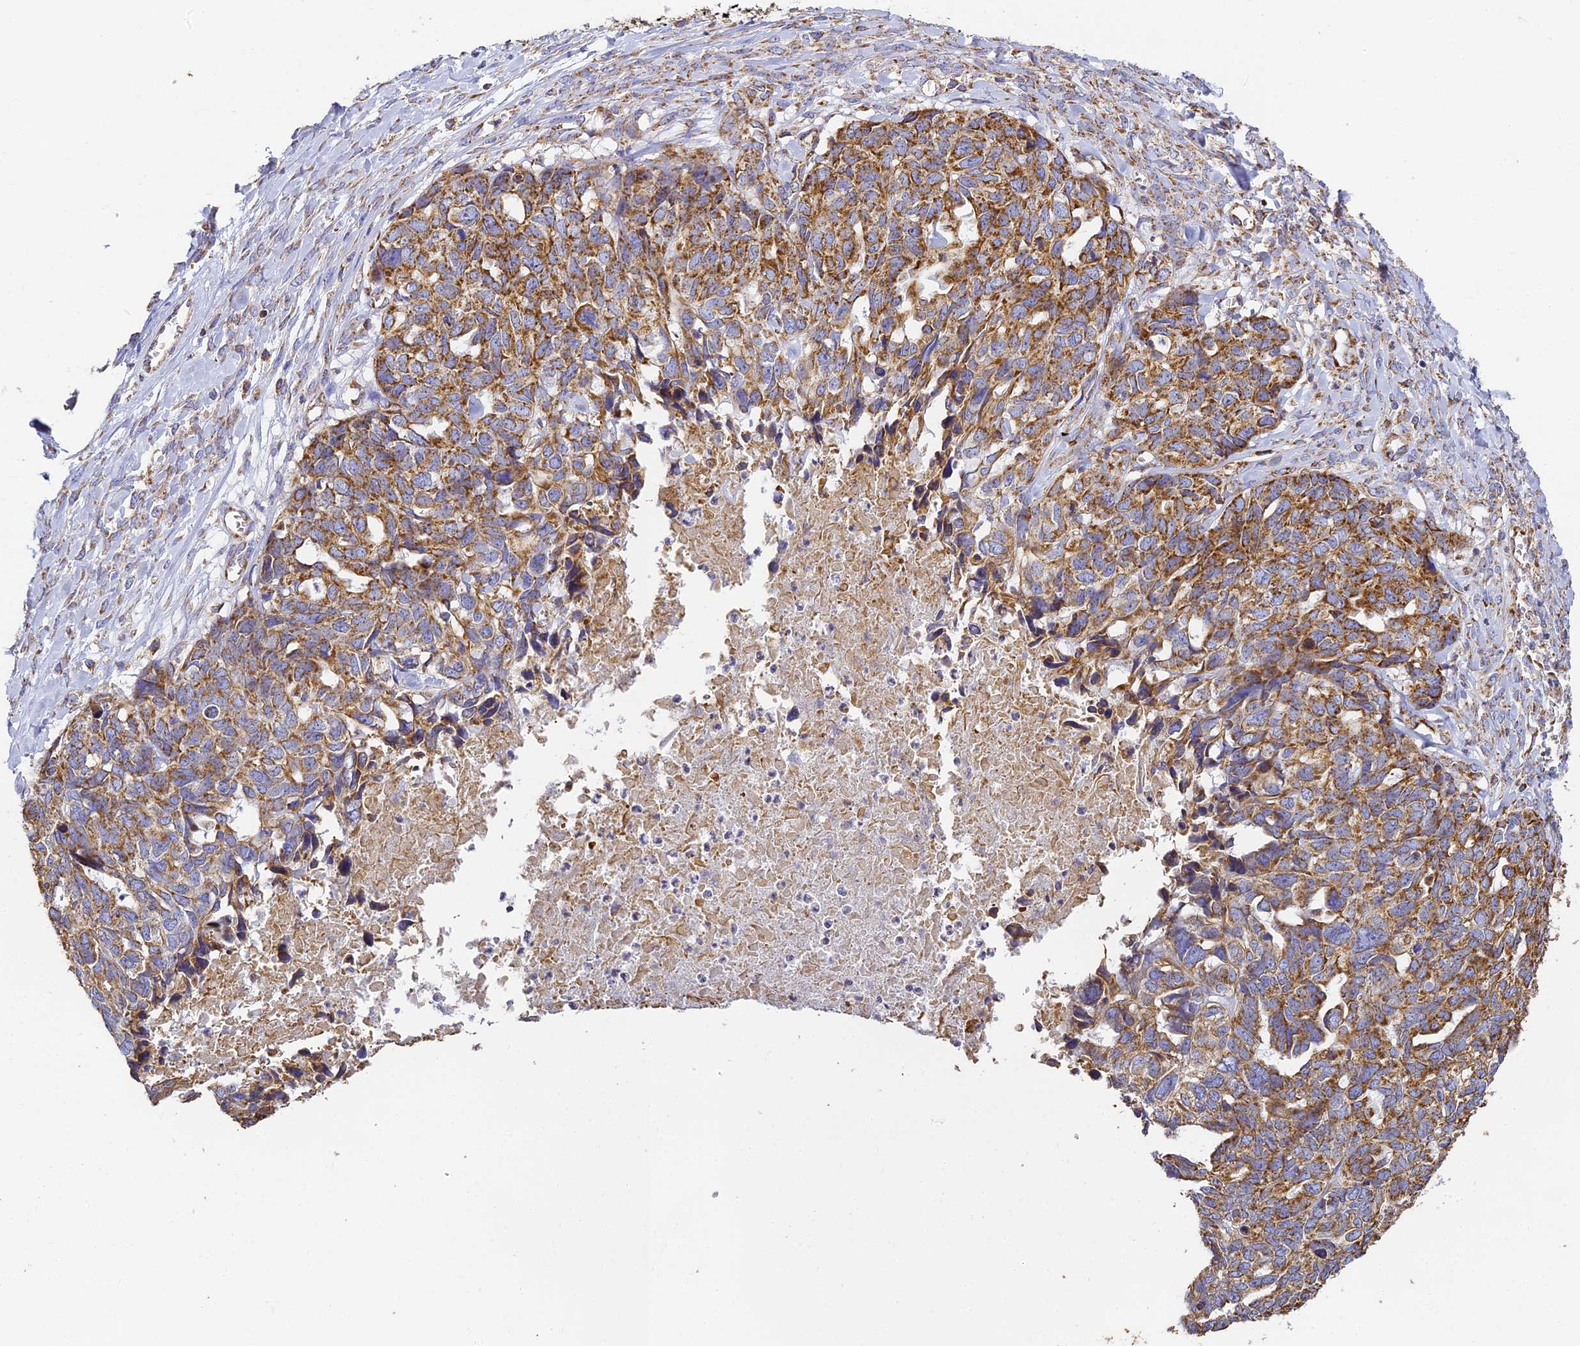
{"staining": {"intensity": "moderate", "quantity": ">75%", "location": "cytoplasmic/membranous"}, "tissue": "ovarian cancer", "cell_type": "Tumor cells", "image_type": "cancer", "snomed": [{"axis": "morphology", "description": "Cystadenocarcinoma, serous, NOS"}, {"axis": "topography", "description": "Ovary"}], "caption": "IHC of human ovarian cancer (serous cystadenocarcinoma) exhibits medium levels of moderate cytoplasmic/membranous positivity in approximately >75% of tumor cells.", "gene": "COX6C", "patient": {"sex": "female", "age": 79}}